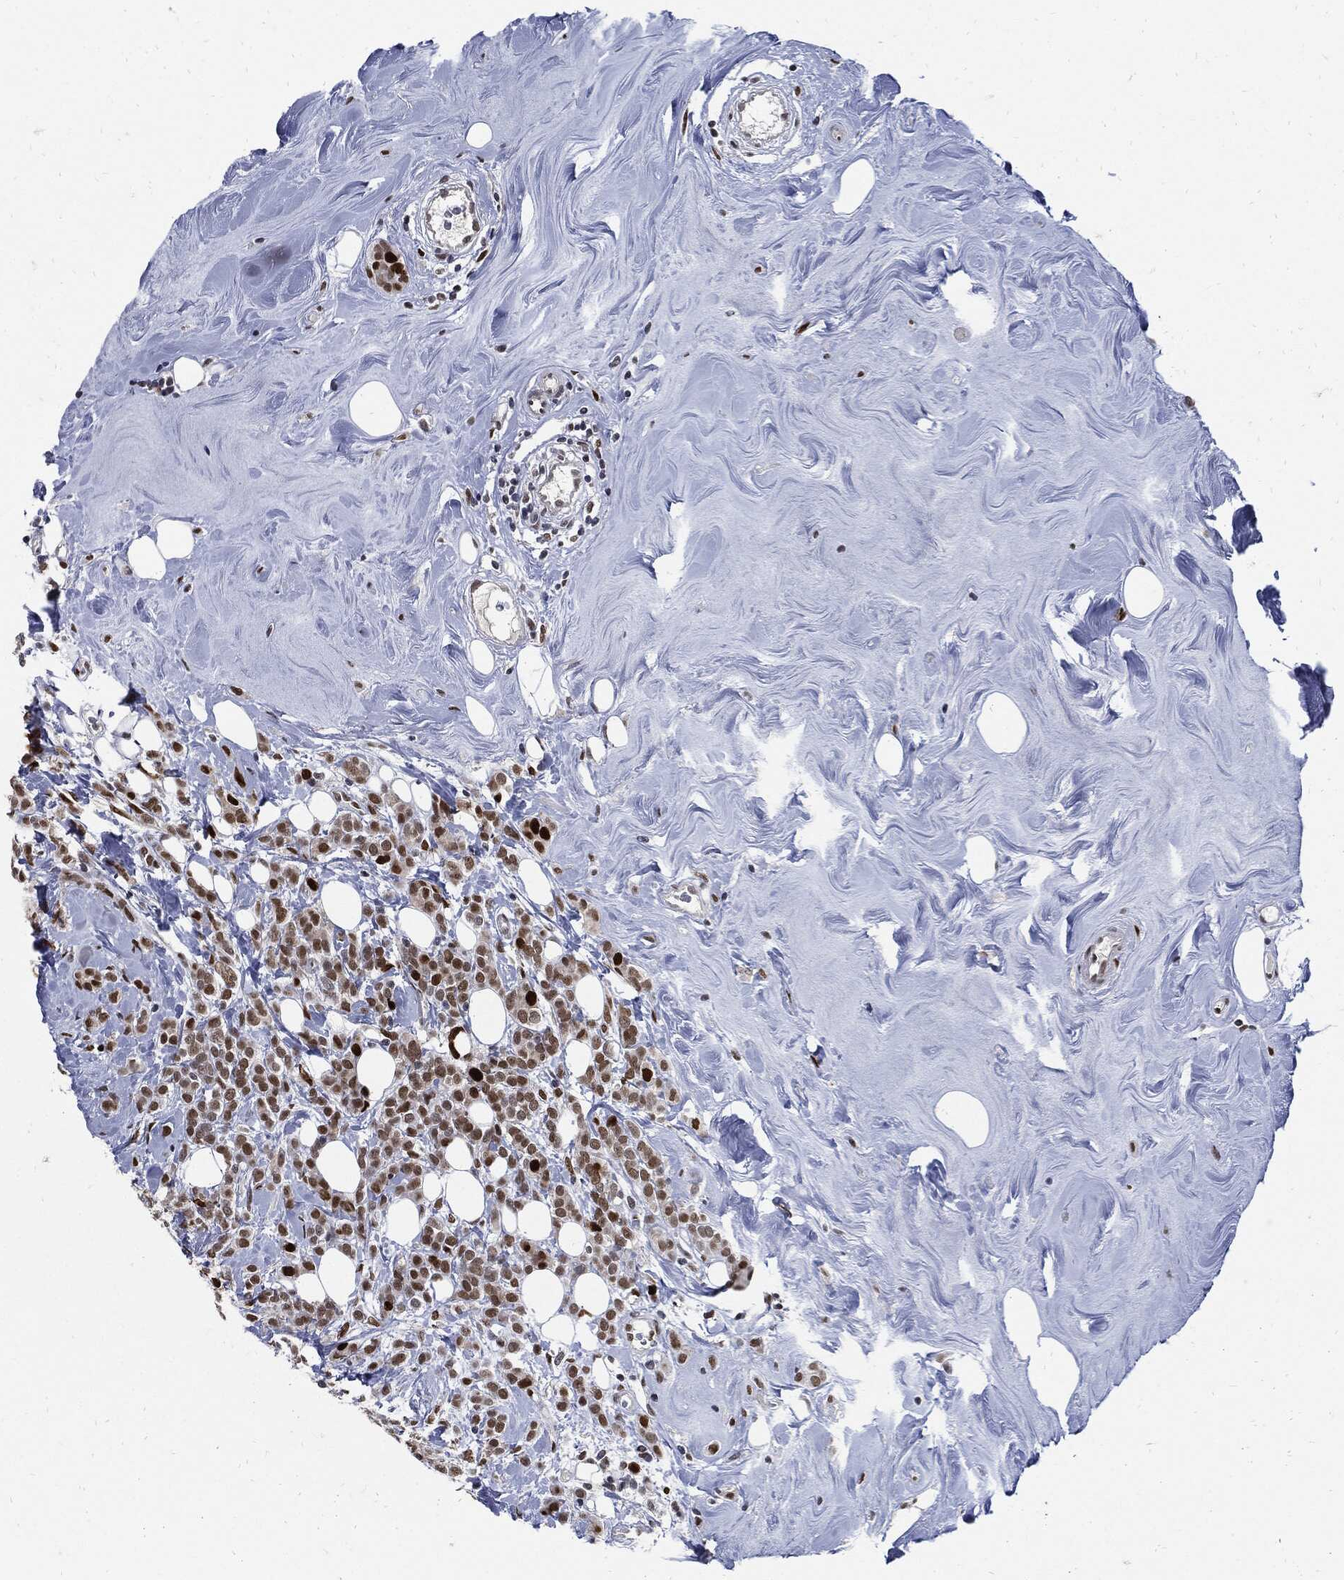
{"staining": {"intensity": "moderate", "quantity": ">75%", "location": "nuclear"}, "tissue": "breast cancer", "cell_type": "Tumor cells", "image_type": "cancer", "snomed": [{"axis": "morphology", "description": "Lobular carcinoma"}, {"axis": "topography", "description": "Breast"}], "caption": "Human breast cancer stained with a protein marker displays moderate staining in tumor cells.", "gene": "NBN", "patient": {"sex": "female", "age": 49}}